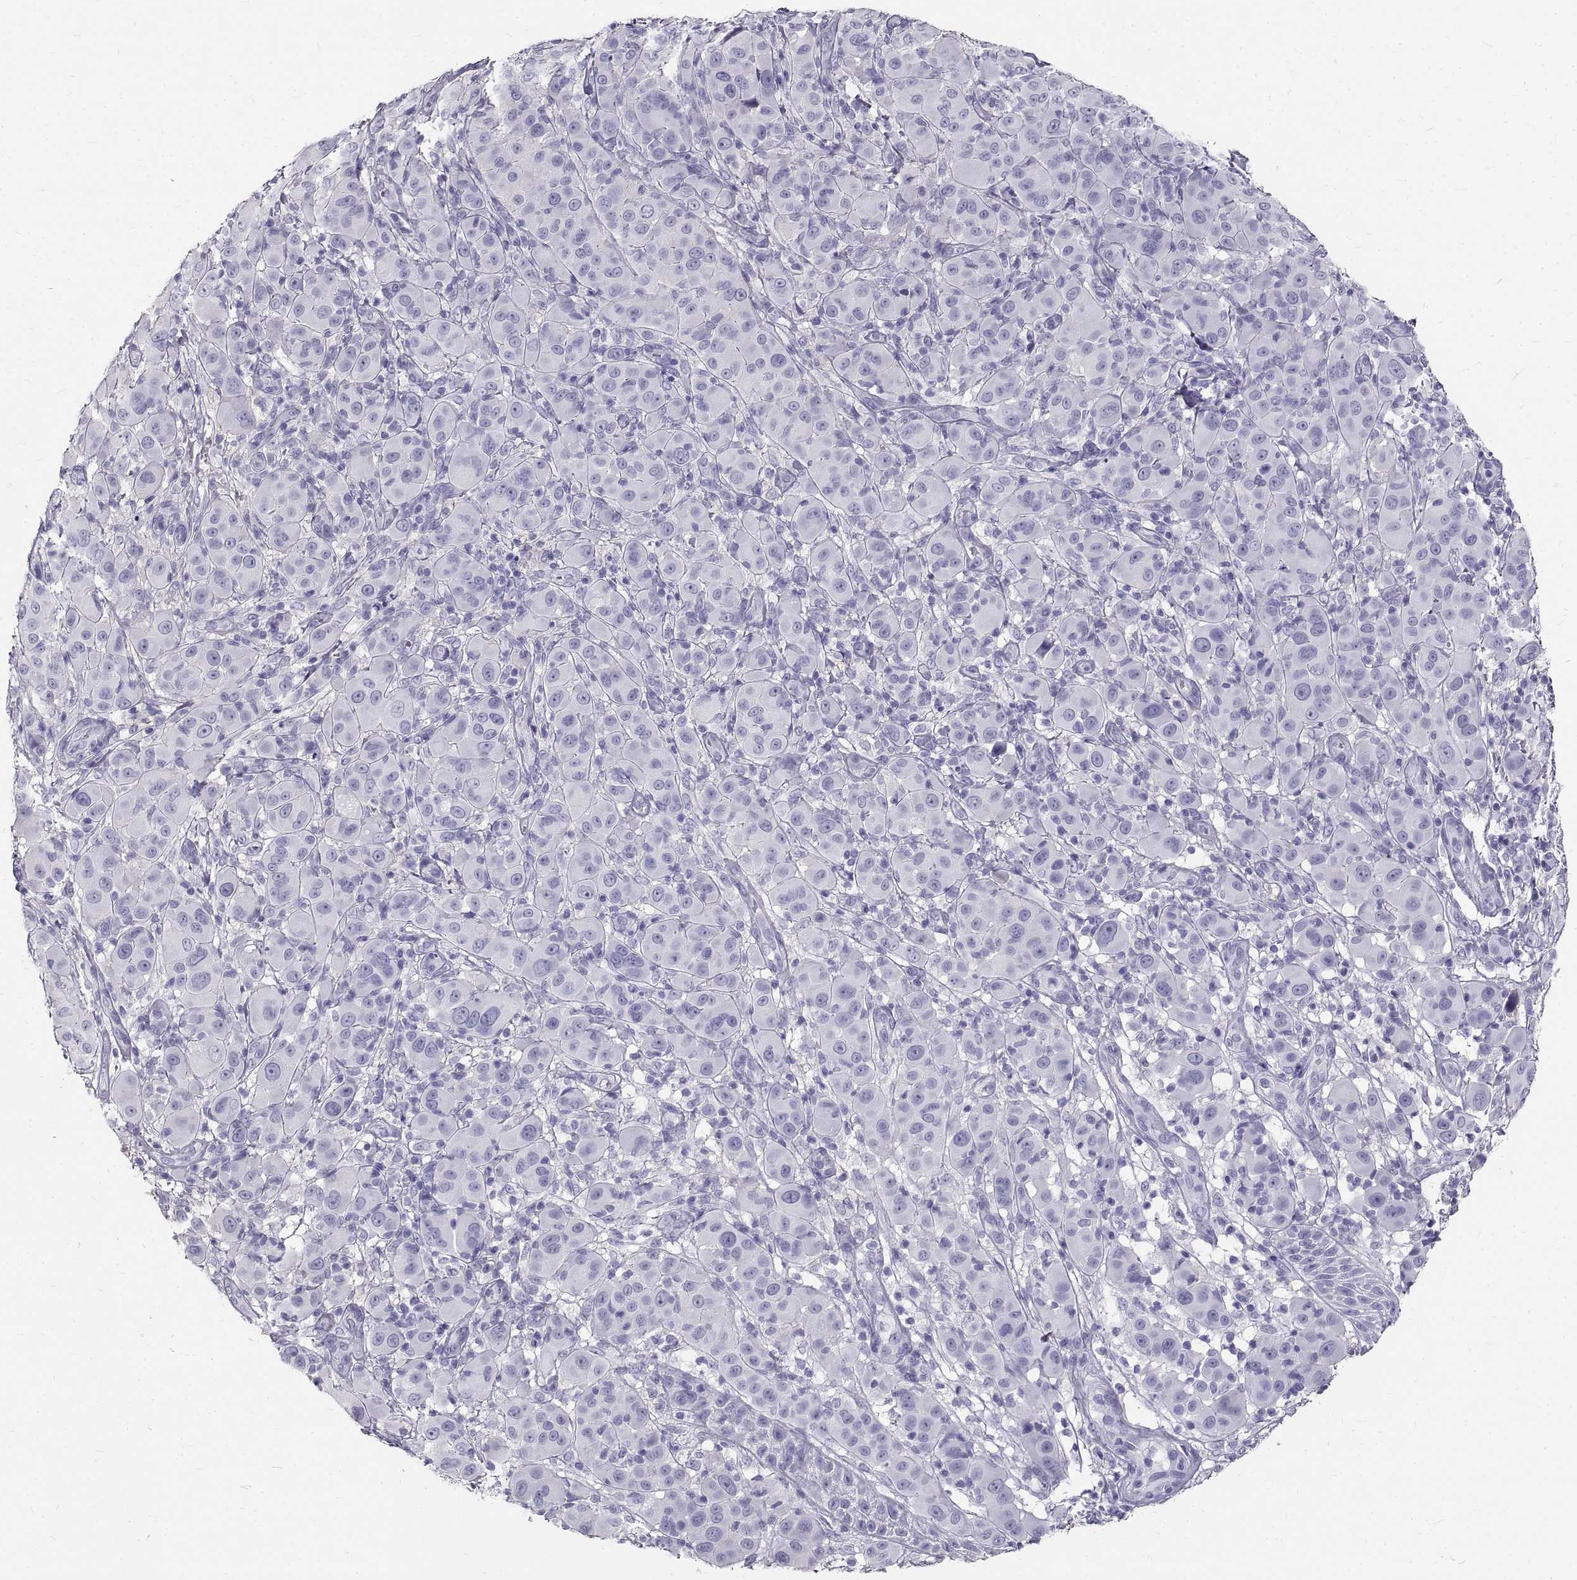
{"staining": {"intensity": "negative", "quantity": "none", "location": "none"}, "tissue": "melanoma", "cell_type": "Tumor cells", "image_type": "cancer", "snomed": [{"axis": "morphology", "description": "Malignant melanoma, NOS"}, {"axis": "topography", "description": "Skin"}], "caption": "Tumor cells are negative for brown protein staining in malignant melanoma.", "gene": "GNG12", "patient": {"sex": "female", "age": 87}}